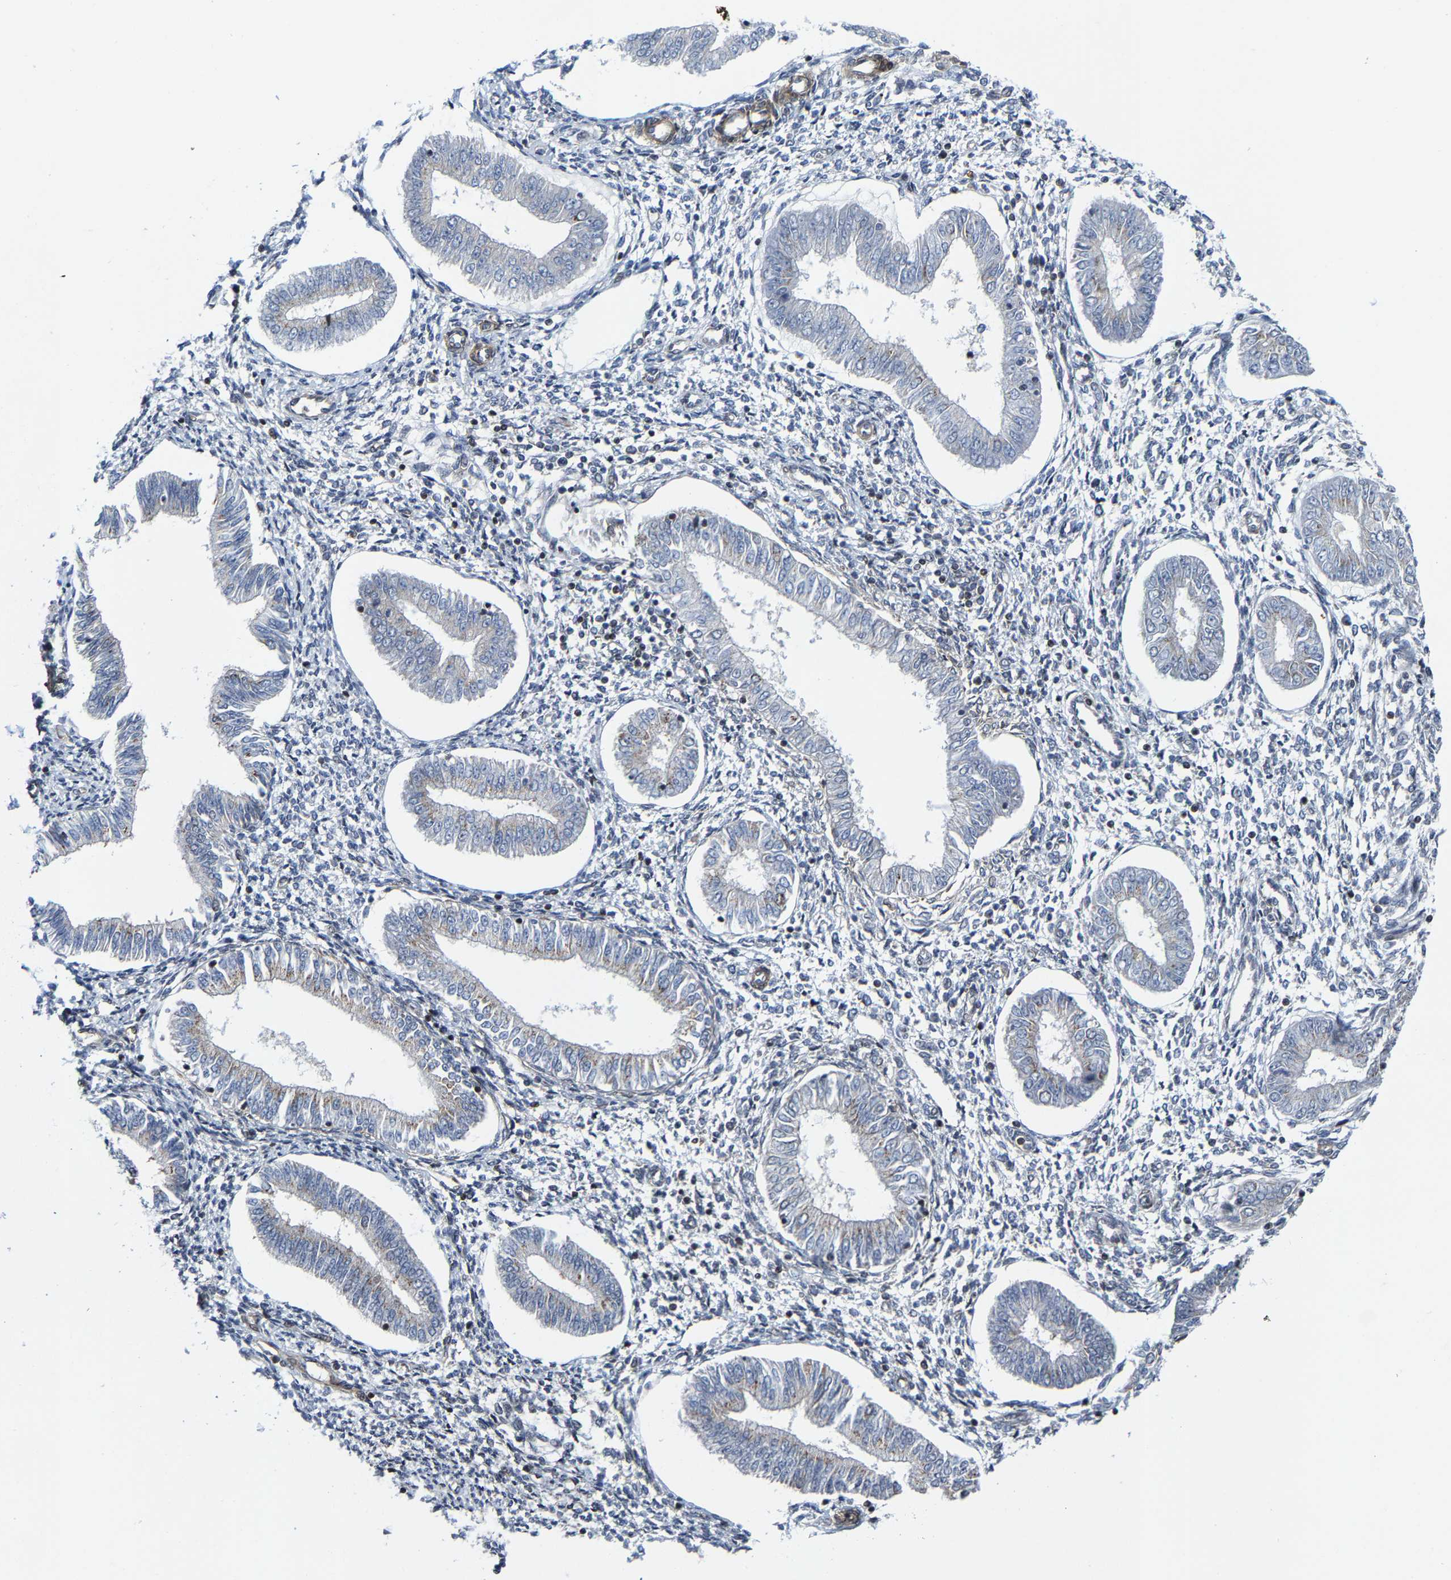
{"staining": {"intensity": "negative", "quantity": "none", "location": "none"}, "tissue": "endometrium", "cell_type": "Cells in endometrial stroma", "image_type": "normal", "snomed": [{"axis": "morphology", "description": "Normal tissue, NOS"}, {"axis": "topography", "description": "Endometrium"}], "caption": "High power microscopy photomicrograph of an immunohistochemistry image of benign endometrium, revealing no significant expression in cells in endometrial stroma.", "gene": "TGFB1I1", "patient": {"sex": "female", "age": 50}}